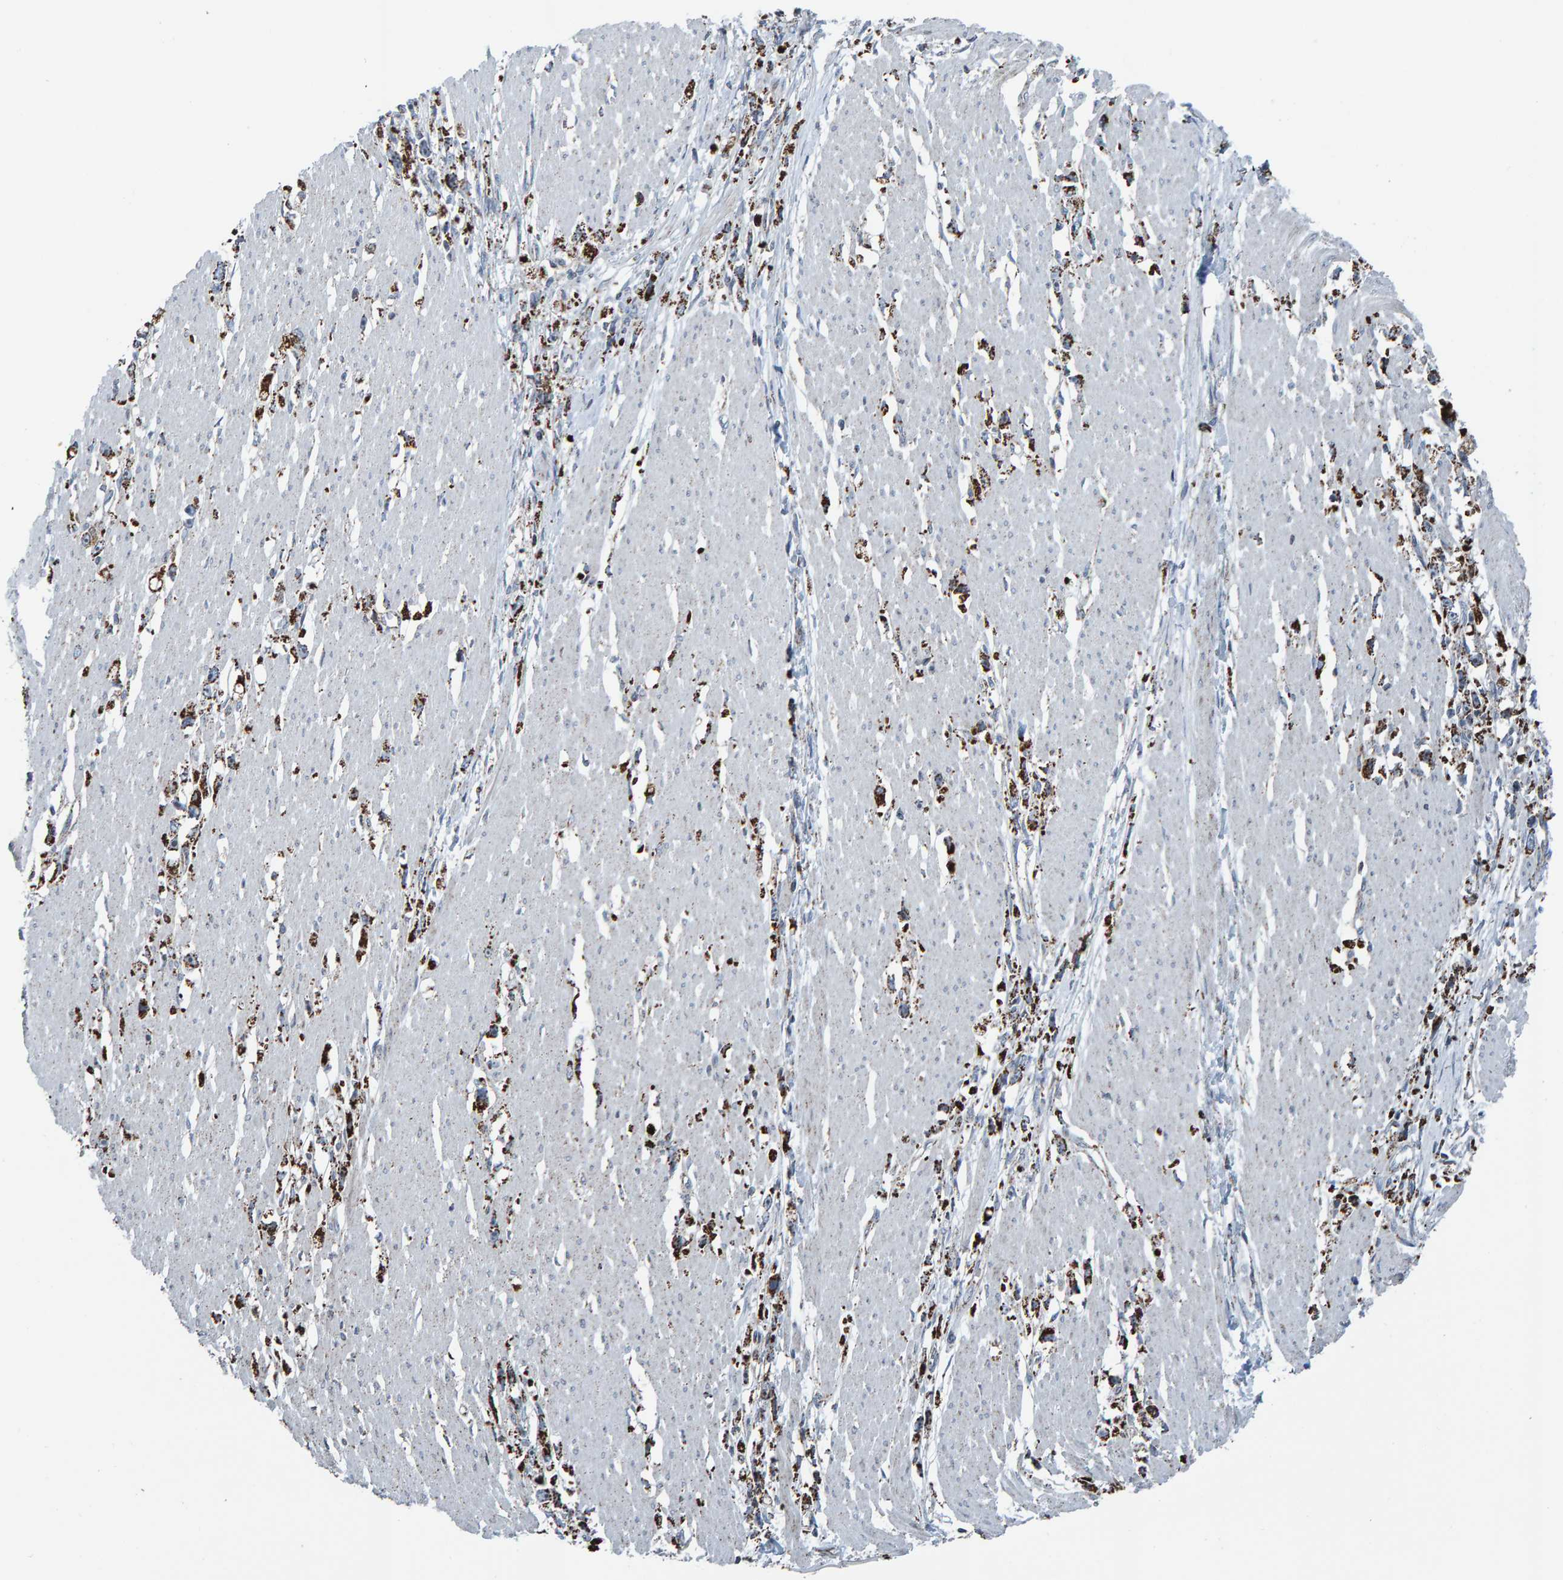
{"staining": {"intensity": "strong", "quantity": ">75%", "location": "cytoplasmic/membranous"}, "tissue": "stomach cancer", "cell_type": "Tumor cells", "image_type": "cancer", "snomed": [{"axis": "morphology", "description": "Adenocarcinoma, NOS"}, {"axis": "topography", "description": "Stomach"}], "caption": "Immunohistochemical staining of stomach cancer (adenocarcinoma) exhibits high levels of strong cytoplasmic/membranous staining in approximately >75% of tumor cells. (brown staining indicates protein expression, while blue staining denotes nuclei).", "gene": "ZNF48", "patient": {"sex": "female", "age": 59}}